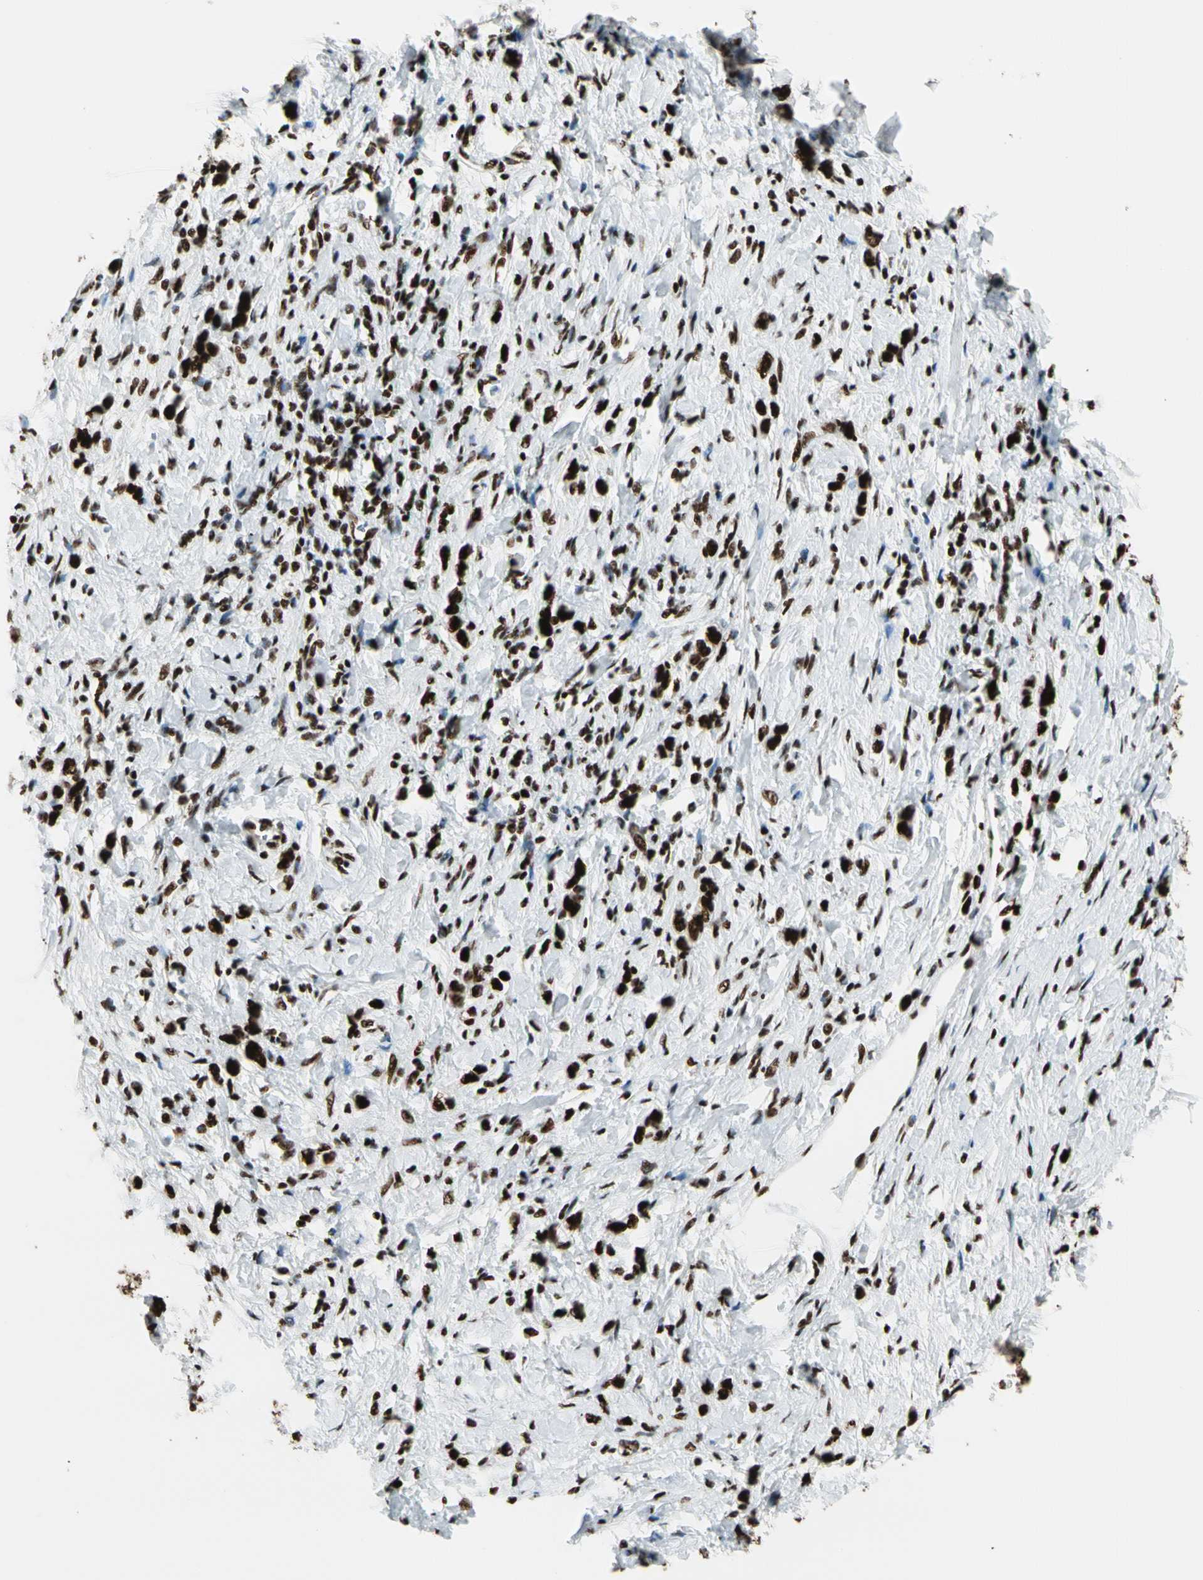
{"staining": {"intensity": "strong", "quantity": ">75%", "location": "nuclear"}, "tissue": "stomach cancer", "cell_type": "Tumor cells", "image_type": "cancer", "snomed": [{"axis": "morphology", "description": "Normal tissue, NOS"}, {"axis": "morphology", "description": "Adenocarcinoma, NOS"}, {"axis": "topography", "description": "Stomach, upper"}, {"axis": "topography", "description": "Stomach"}], "caption": "Immunohistochemistry (IHC) histopathology image of neoplastic tissue: stomach cancer (adenocarcinoma) stained using immunohistochemistry exhibits high levels of strong protein expression localized specifically in the nuclear of tumor cells, appearing as a nuclear brown color.", "gene": "CCAR1", "patient": {"sex": "female", "age": 65}}